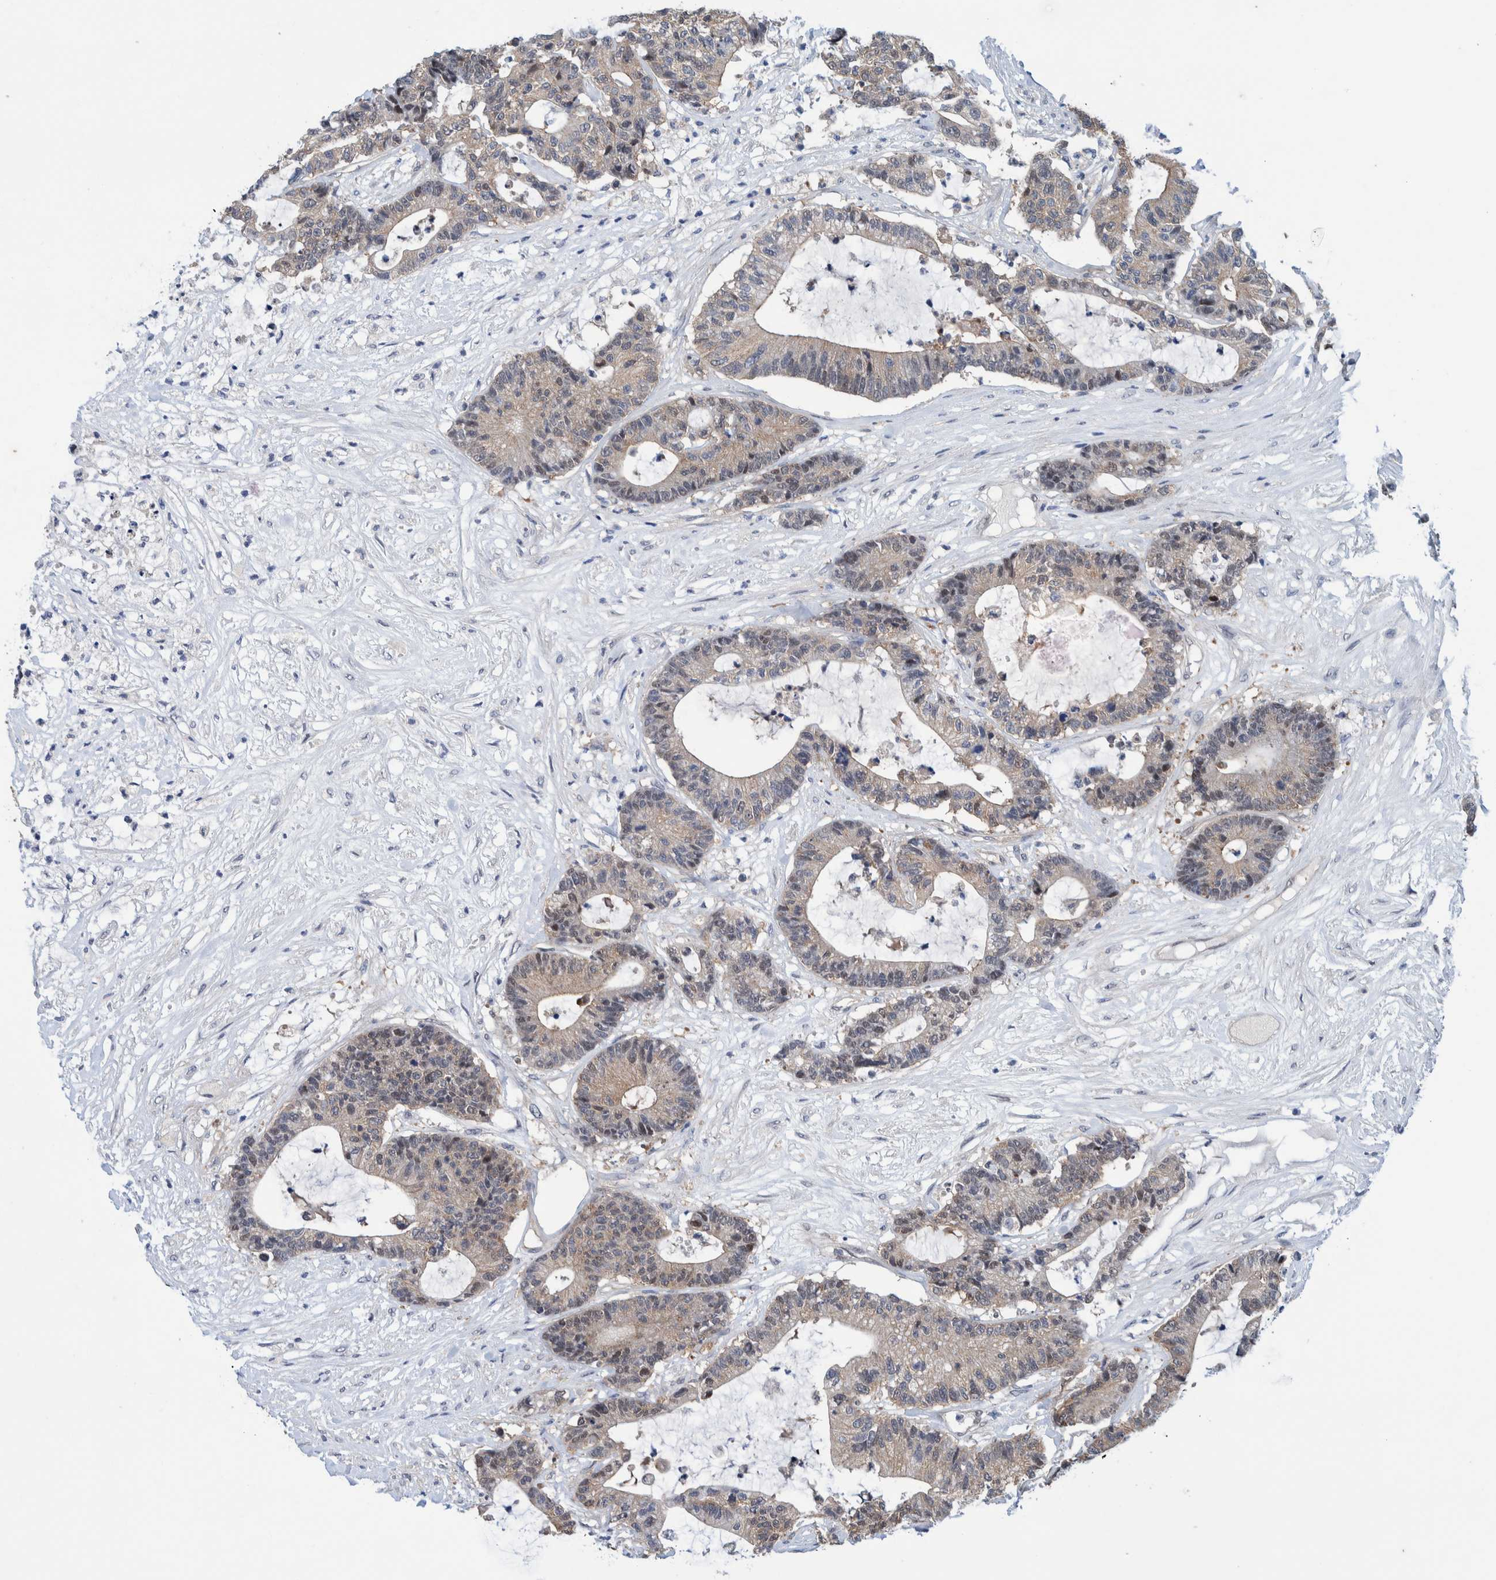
{"staining": {"intensity": "weak", "quantity": "<25%", "location": "cytoplasmic/membranous"}, "tissue": "colorectal cancer", "cell_type": "Tumor cells", "image_type": "cancer", "snomed": [{"axis": "morphology", "description": "Adenocarcinoma, NOS"}, {"axis": "topography", "description": "Colon"}], "caption": "Colorectal cancer stained for a protein using immunohistochemistry (IHC) reveals no expression tumor cells.", "gene": "PFAS", "patient": {"sex": "female", "age": 84}}